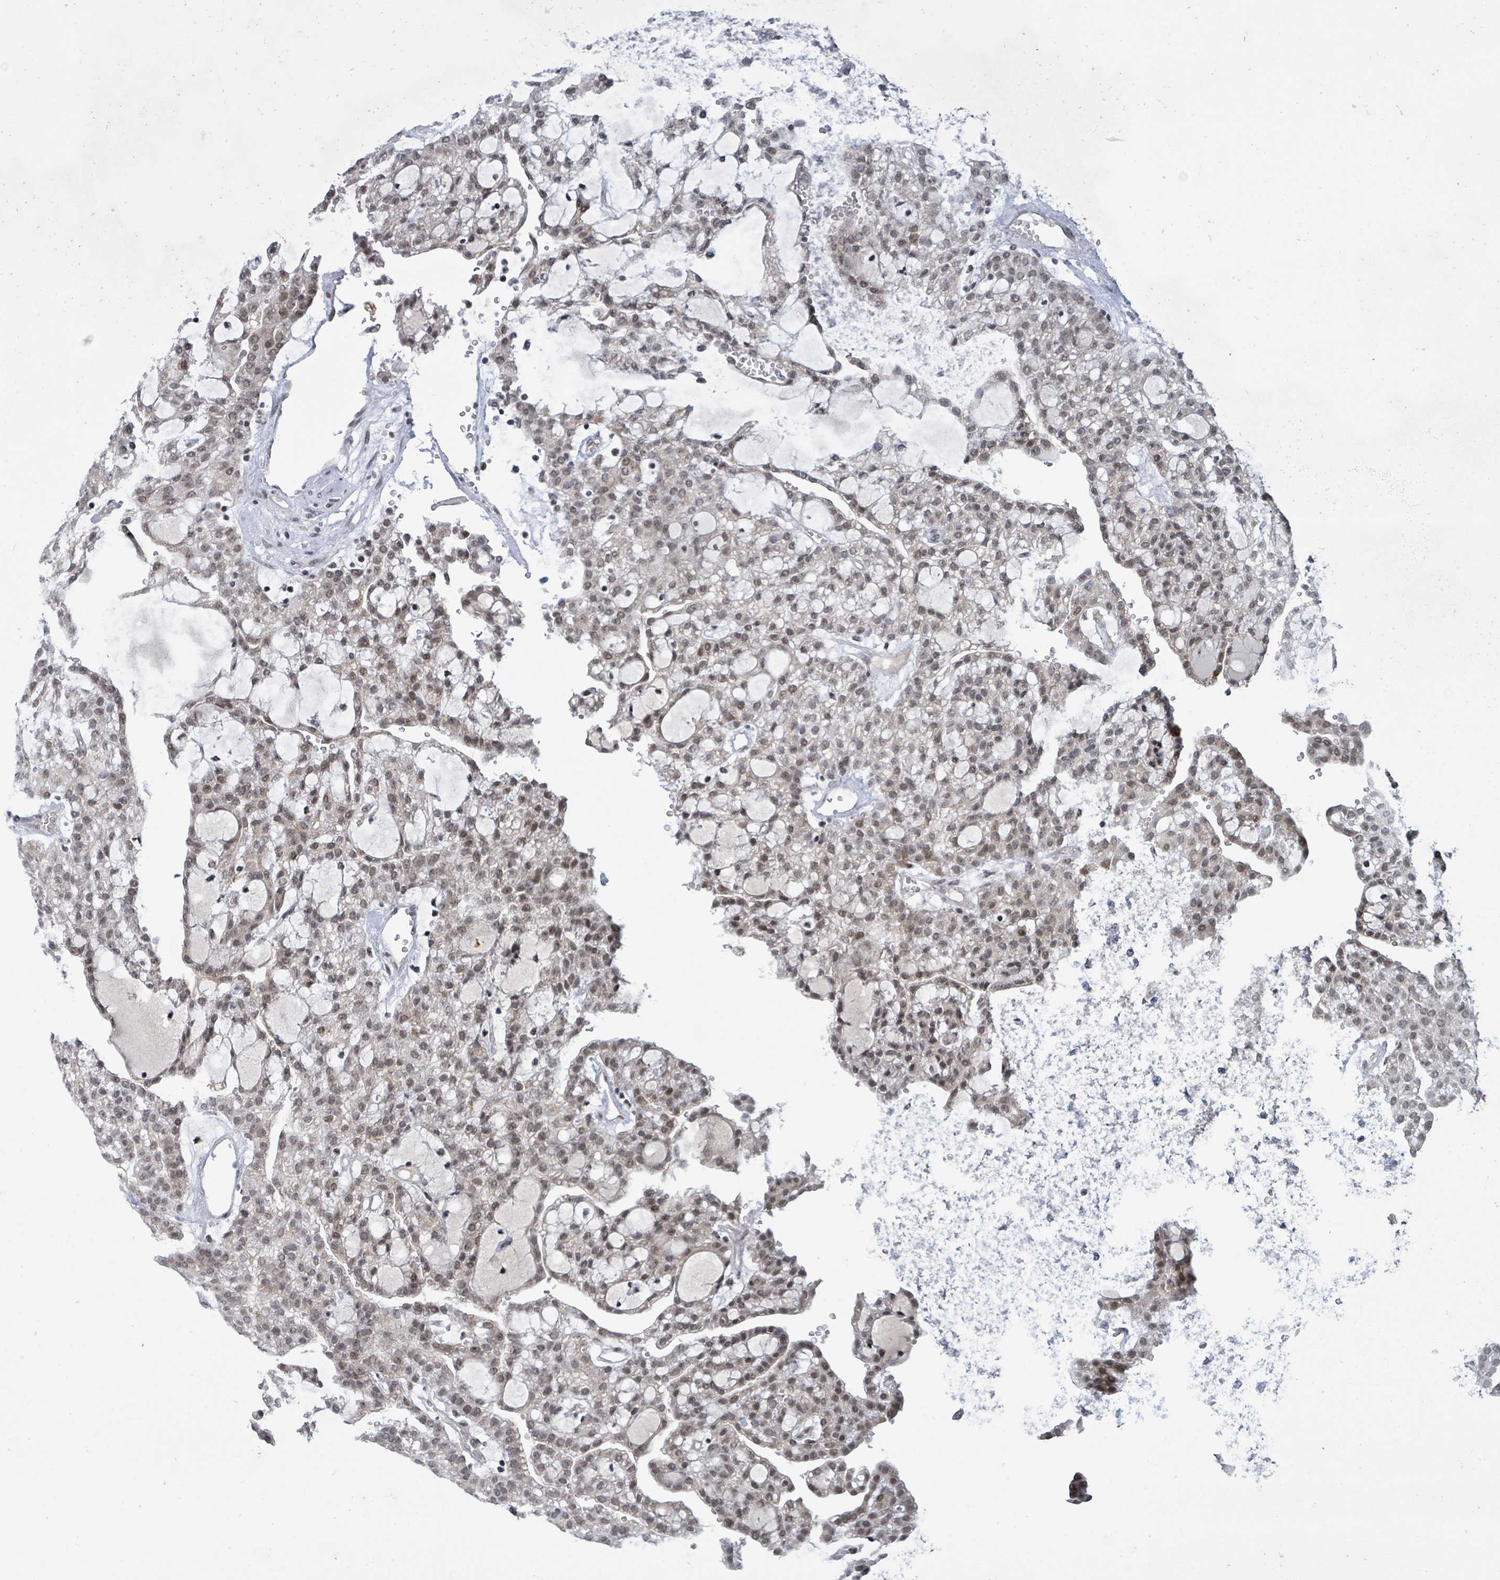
{"staining": {"intensity": "weak", "quantity": ">75%", "location": "nuclear"}, "tissue": "renal cancer", "cell_type": "Tumor cells", "image_type": "cancer", "snomed": [{"axis": "morphology", "description": "Adenocarcinoma, NOS"}, {"axis": "topography", "description": "Kidney"}], "caption": "DAB (3,3'-diaminobenzidine) immunohistochemical staining of human renal adenocarcinoma demonstrates weak nuclear protein expression in about >75% of tumor cells.", "gene": "BANP", "patient": {"sex": "male", "age": 63}}